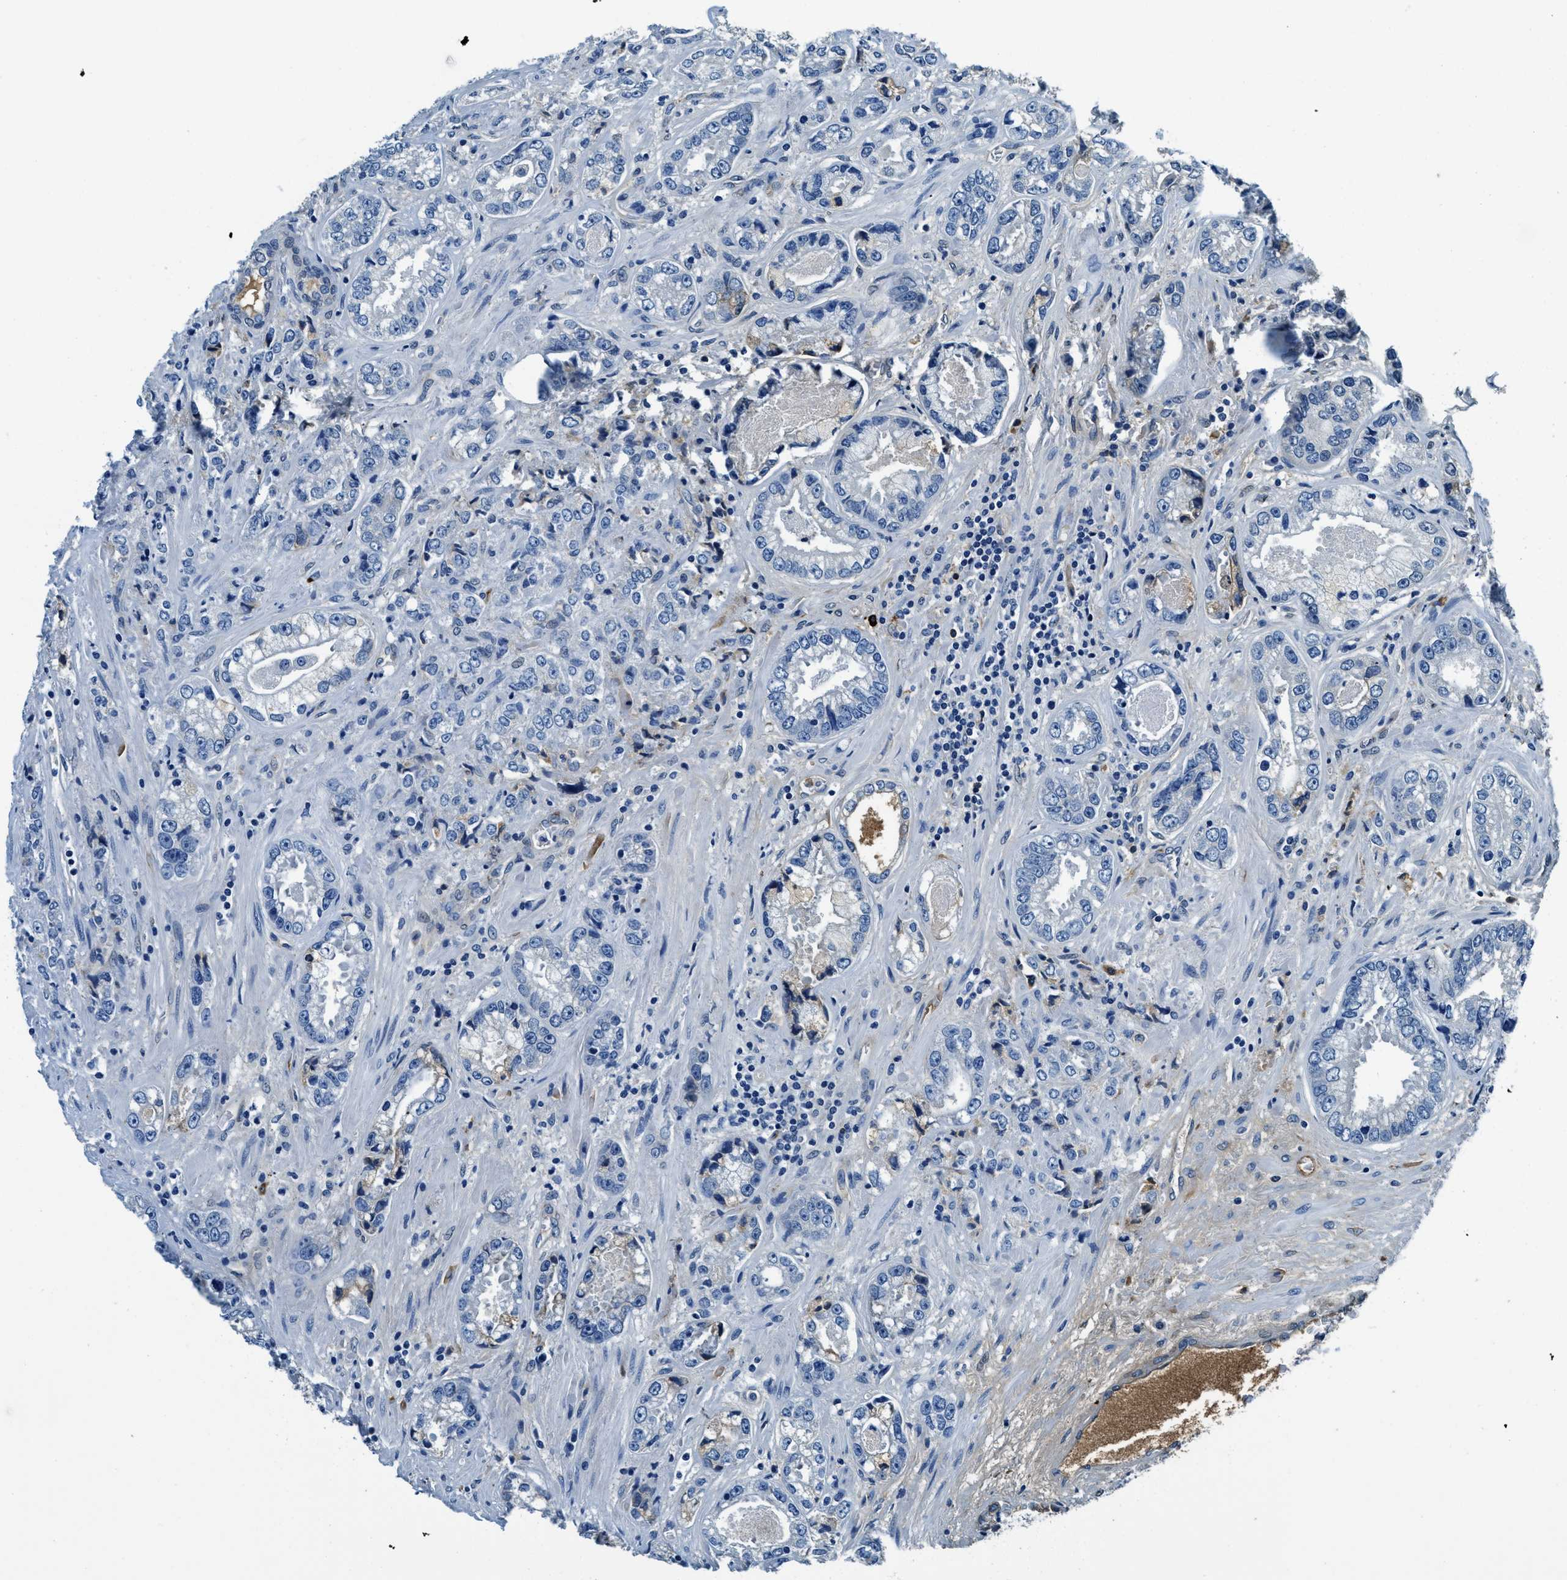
{"staining": {"intensity": "negative", "quantity": "none", "location": "none"}, "tissue": "prostate cancer", "cell_type": "Tumor cells", "image_type": "cancer", "snomed": [{"axis": "morphology", "description": "Adenocarcinoma, High grade"}, {"axis": "topography", "description": "Prostate"}], "caption": "Immunohistochemical staining of prostate cancer (high-grade adenocarcinoma) shows no significant expression in tumor cells. (Brightfield microscopy of DAB immunohistochemistry at high magnification).", "gene": "TMEM186", "patient": {"sex": "male", "age": 61}}